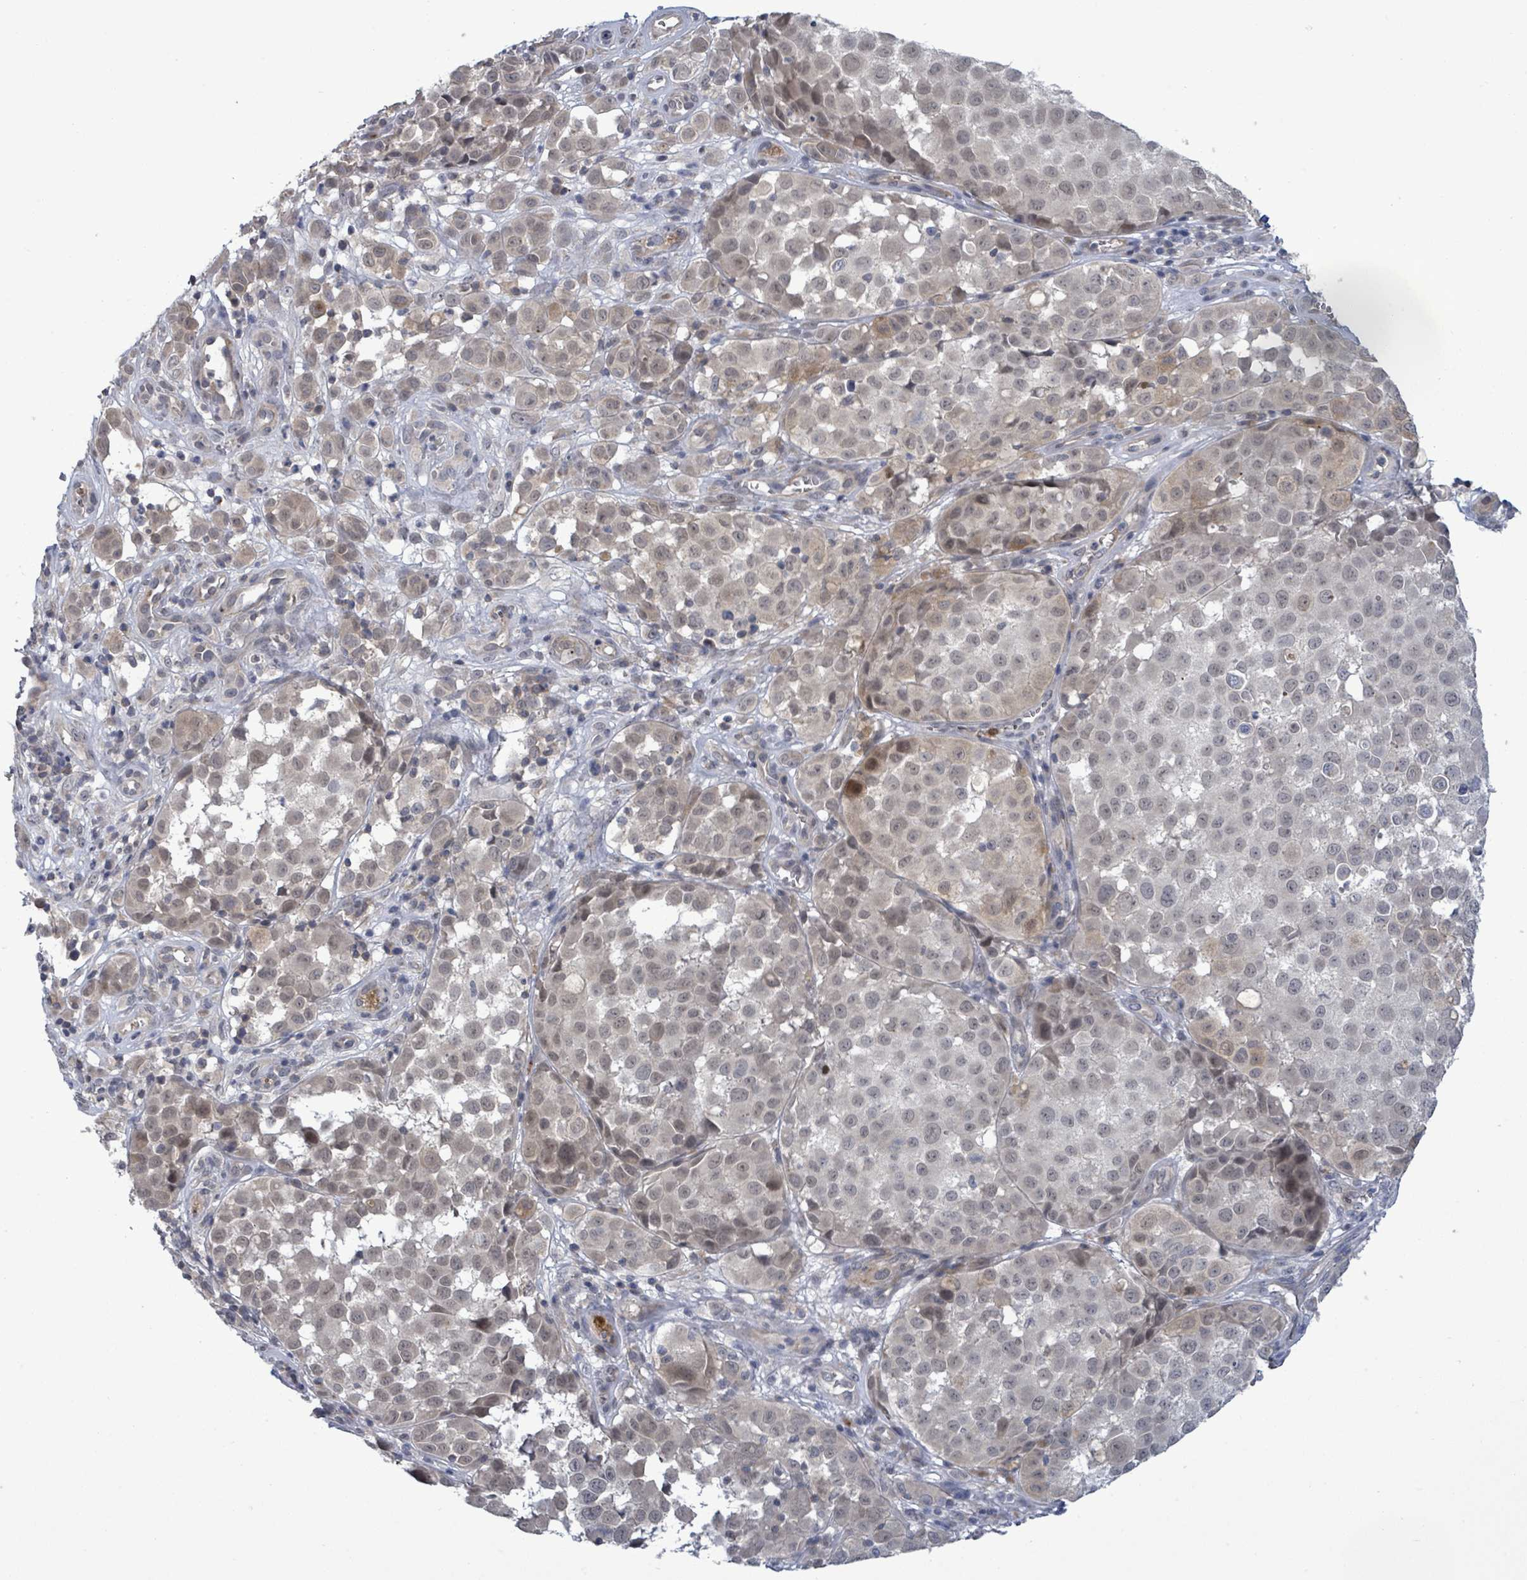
{"staining": {"intensity": "negative", "quantity": "none", "location": "none"}, "tissue": "melanoma", "cell_type": "Tumor cells", "image_type": "cancer", "snomed": [{"axis": "morphology", "description": "Malignant melanoma, NOS"}, {"axis": "topography", "description": "Skin"}], "caption": "Immunohistochemistry (IHC) of human melanoma reveals no positivity in tumor cells.", "gene": "AMMECR1", "patient": {"sex": "male", "age": 64}}